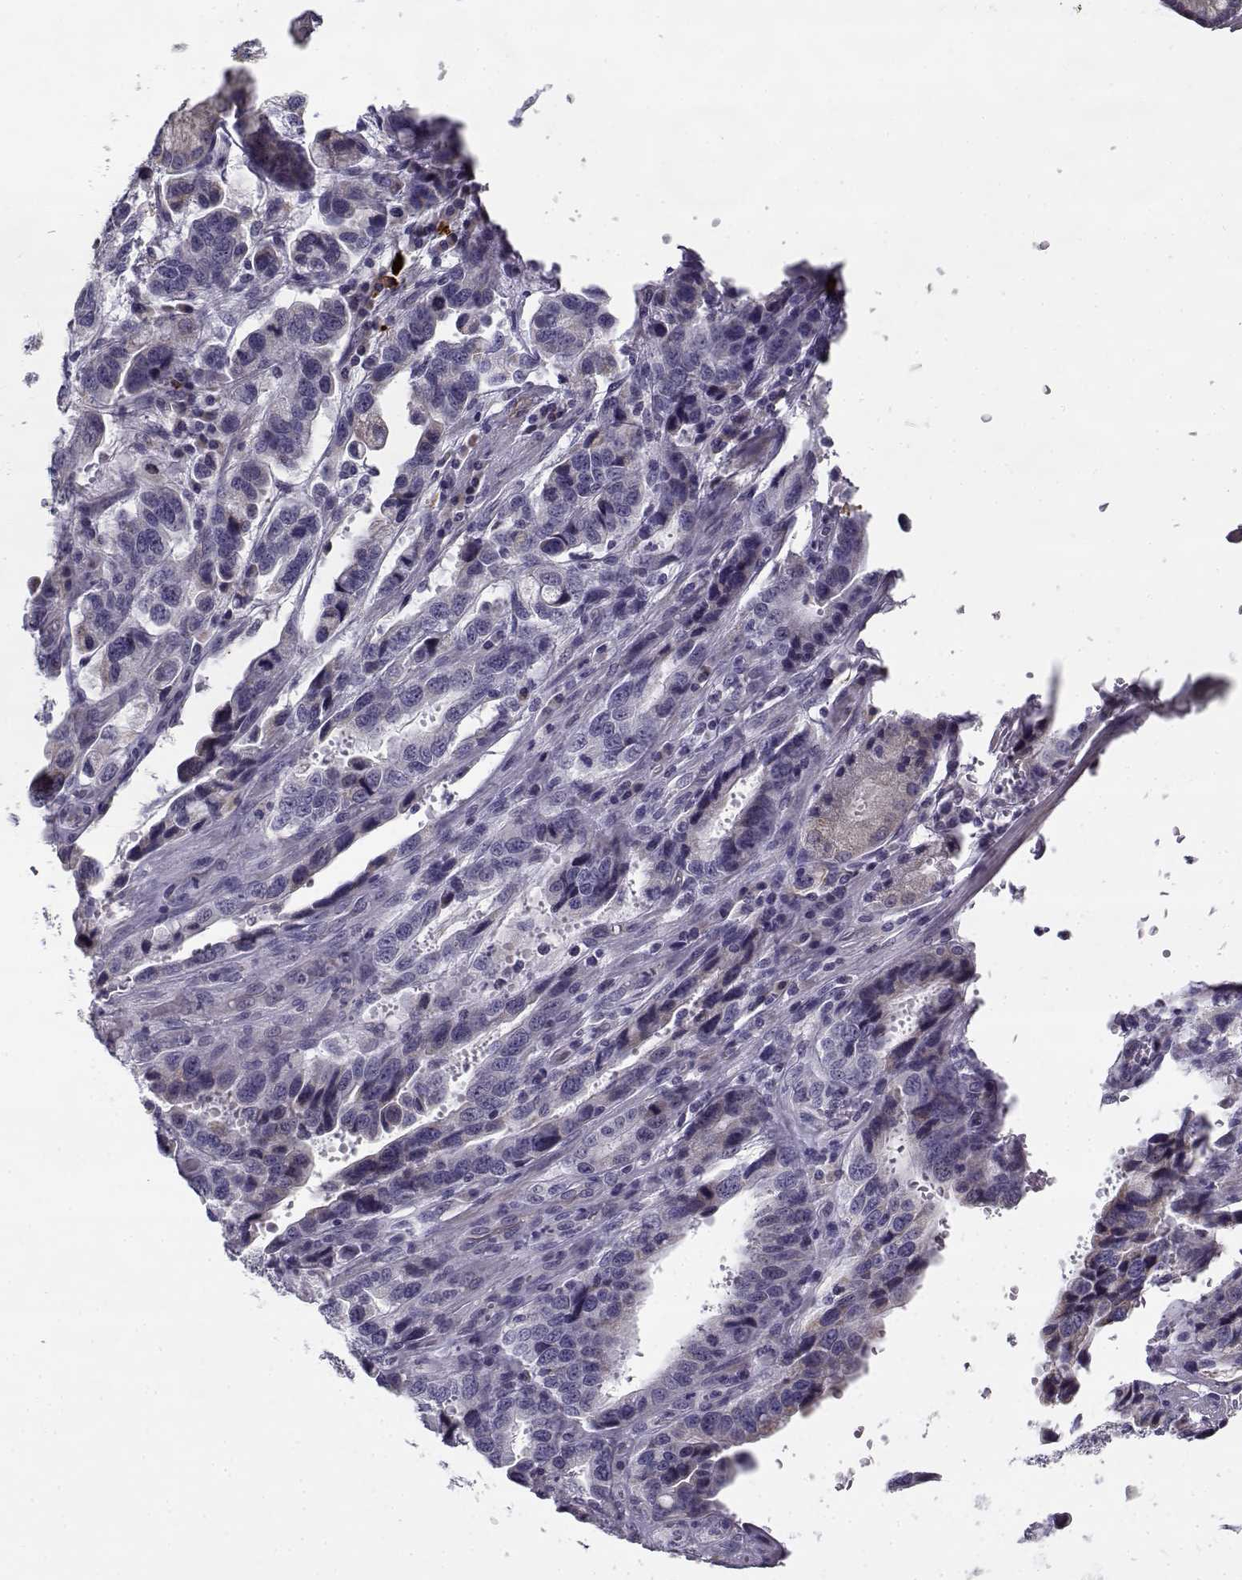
{"staining": {"intensity": "weak", "quantity": "<25%", "location": "cytoplasmic/membranous"}, "tissue": "stomach cancer", "cell_type": "Tumor cells", "image_type": "cancer", "snomed": [{"axis": "morphology", "description": "Adenocarcinoma, NOS"}, {"axis": "topography", "description": "Stomach, lower"}], "caption": "This photomicrograph is of stomach adenocarcinoma stained with IHC to label a protein in brown with the nuclei are counter-stained blue. There is no staining in tumor cells. (Stains: DAB (3,3'-diaminobenzidine) immunohistochemistry (IHC) with hematoxylin counter stain, Microscopy: brightfield microscopy at high magnification).", "gene": "CREB3L3", "patient": {"sex": "female", "age": 76}}